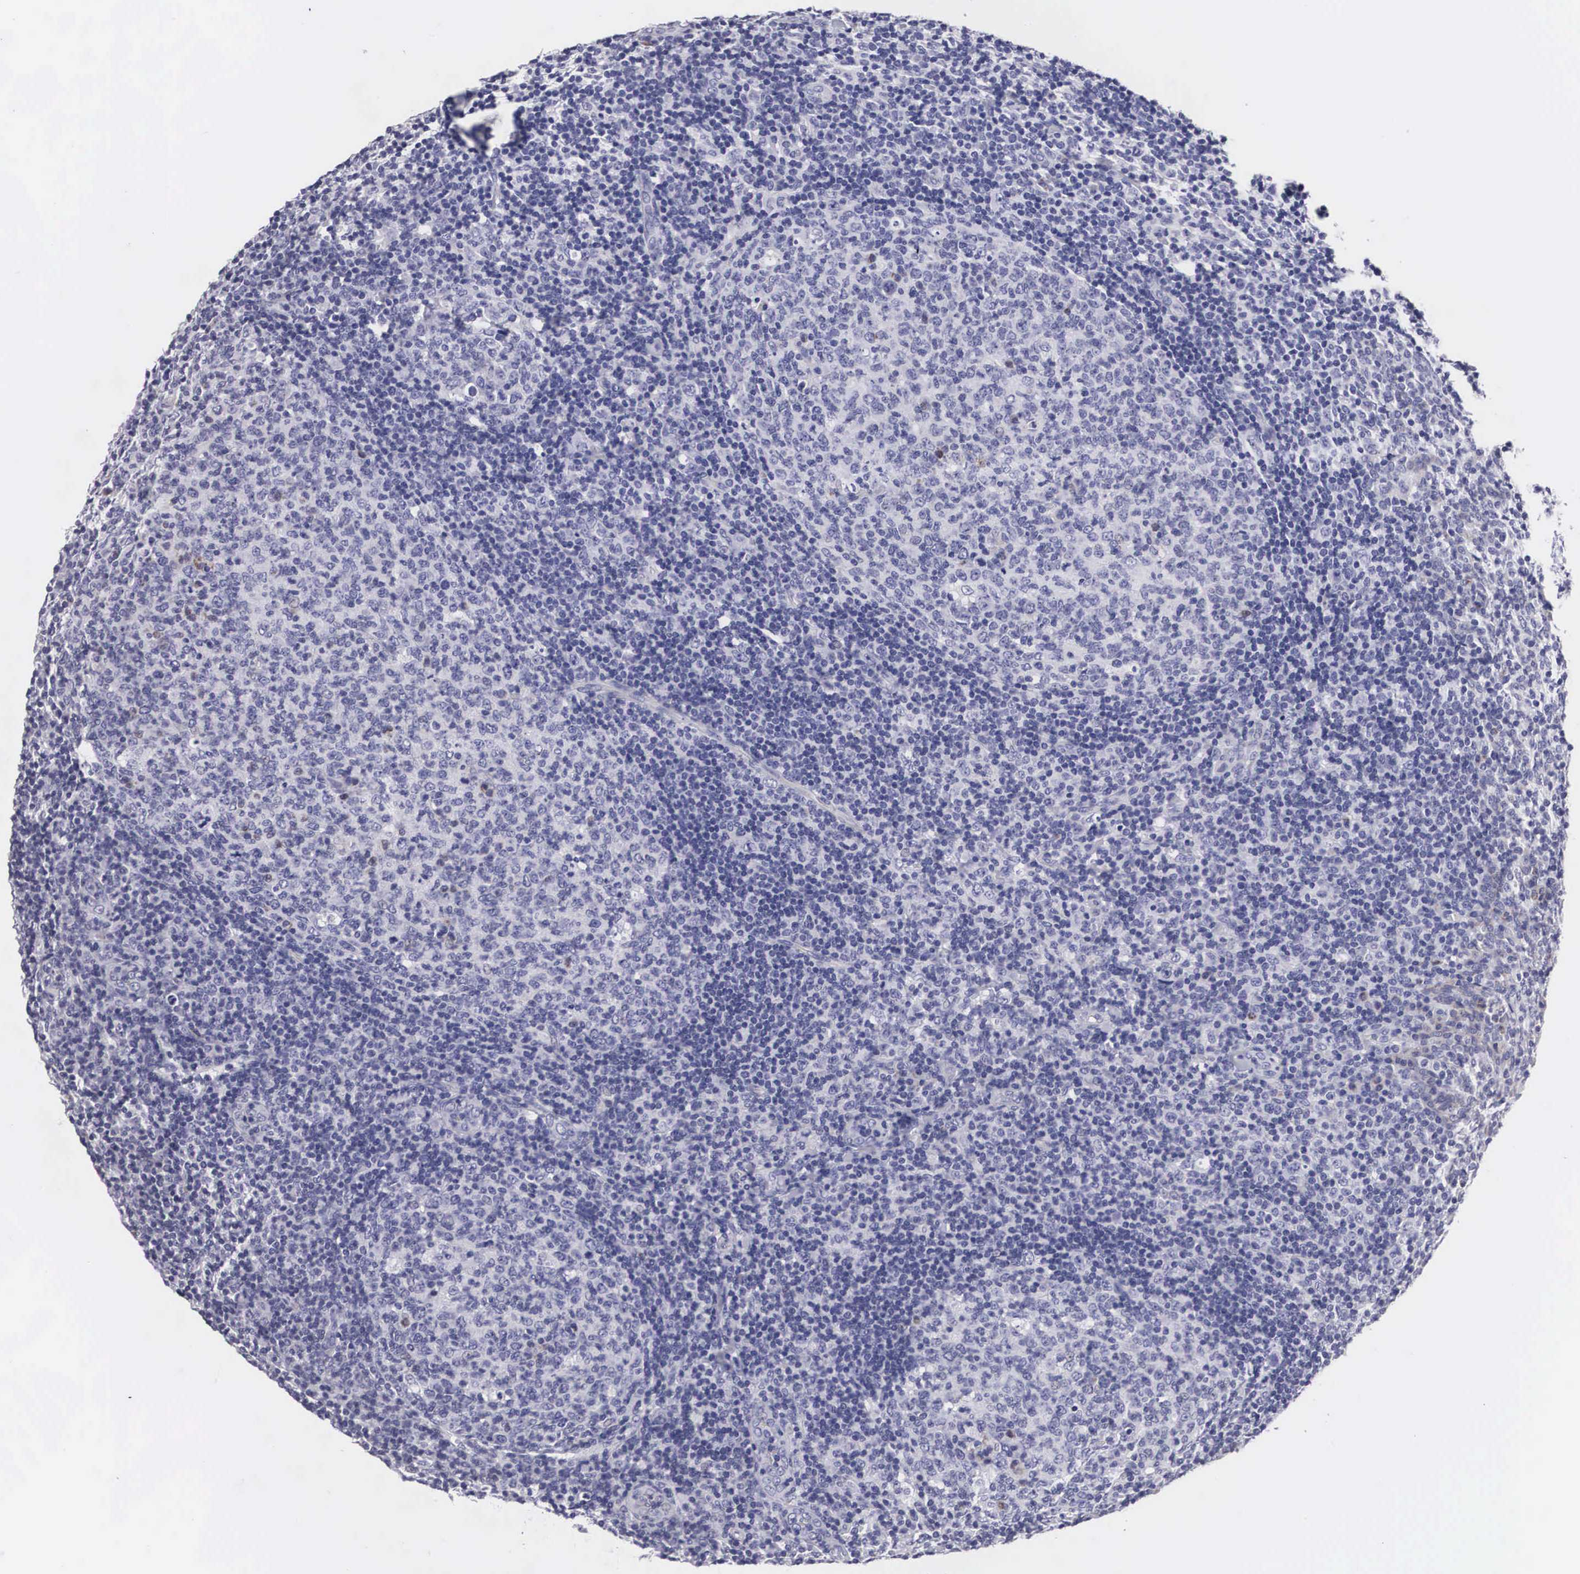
{"staining": {"intensity": "negative", "quantity": "none", "location": "none"}, "tissue": "tonsil", "cell_type": "Germinal center cells", "image_type": "normal", "snomed": [{"axis": "morphology", "description": "Normal tissue, NOS"}, {"axis": "topography", "description": "Tonsil"}], "caption": "Immunohistochemical staining of unremarkable tonsil demonstrates no significant staining in germinal center cells. Nuclei are stained in blue.", "gene": "ARMCX3", "patient": {"sex": "female", "age": 3}}